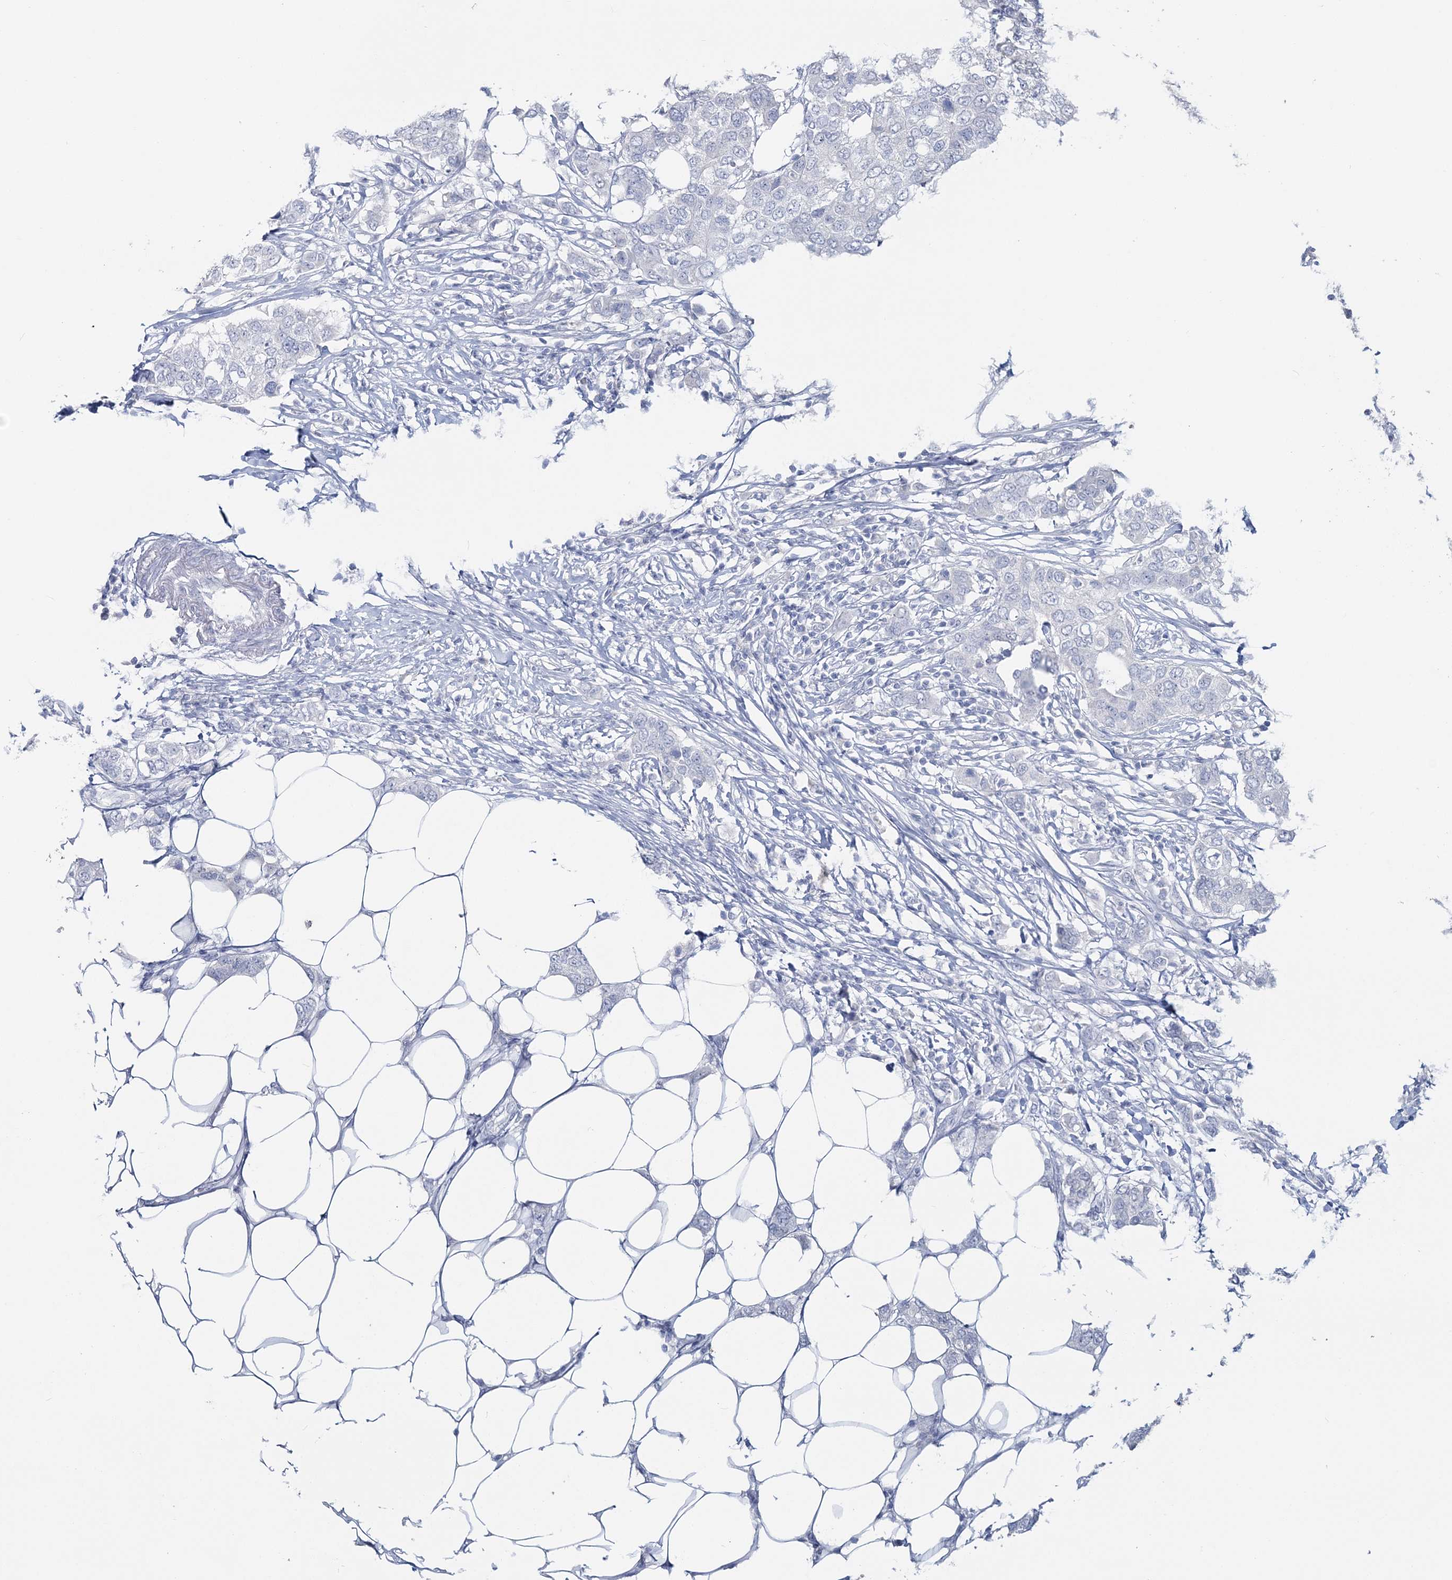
{"staining": {"intensity": "negative", "quantity": "none", "location": "none"}, "tissue": "breast cancer", "cell_type": "Tumor cells", "image_type": "cancer", "snomed": [{"axis": "morphology", "description": "Duct carcinoma"}, {"axis": "topography", "description": "Breast"}], "caption": "Tumor cells are negative for protein expression in human breast cancer (invasive ductal carcinoma).", "gene": "CYP3A4", "patient": {"sex": "female", "age": 50}}